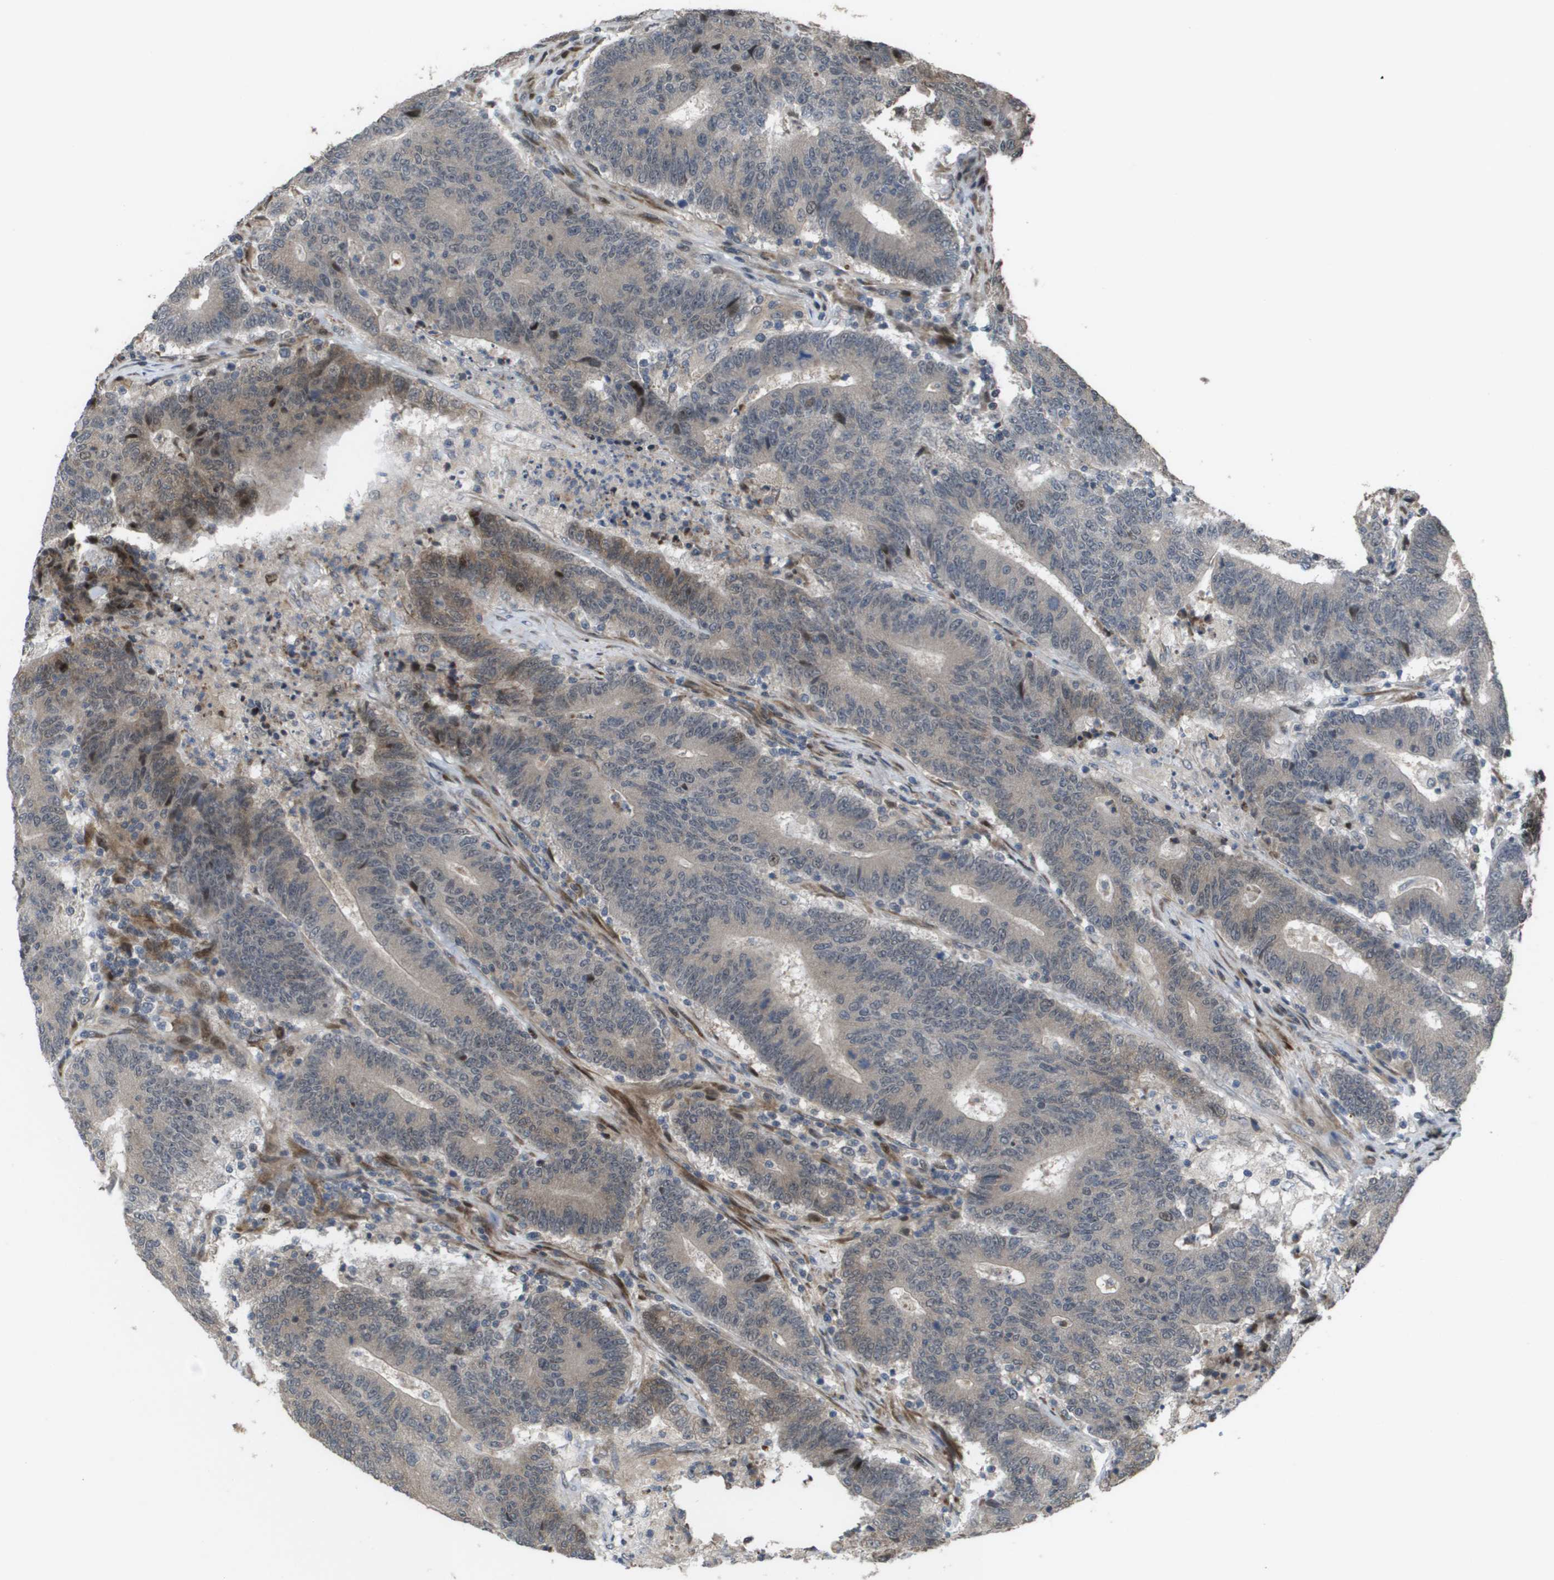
{"staining": {"intensity": "weak", "quantity": "<25%", "location": "cytoplasmic/membranous"}, "tissue": "colorectal cancer", "cell_type": "Tumor cells", "image_type": "cancer", "snomed": [{"axis": "morphology", "description": "Normal tissue, NOS"}, {"axis": "morphology", "description": "Adenocarcinoma, NOS"}, {"axis": "topography", "description": "Colon"}], "caption": "This is a histopathology image of IHC staining of adenocarcinoma (colorectal), which shows no staining in tumor cells. (DAB (3,3'-diaminobenzidine) immunohistochemistry visualized using brightfield microscopy, high magnification).", "gene": "AXIN2", "patient": {"sex": "female", "age": 75}}